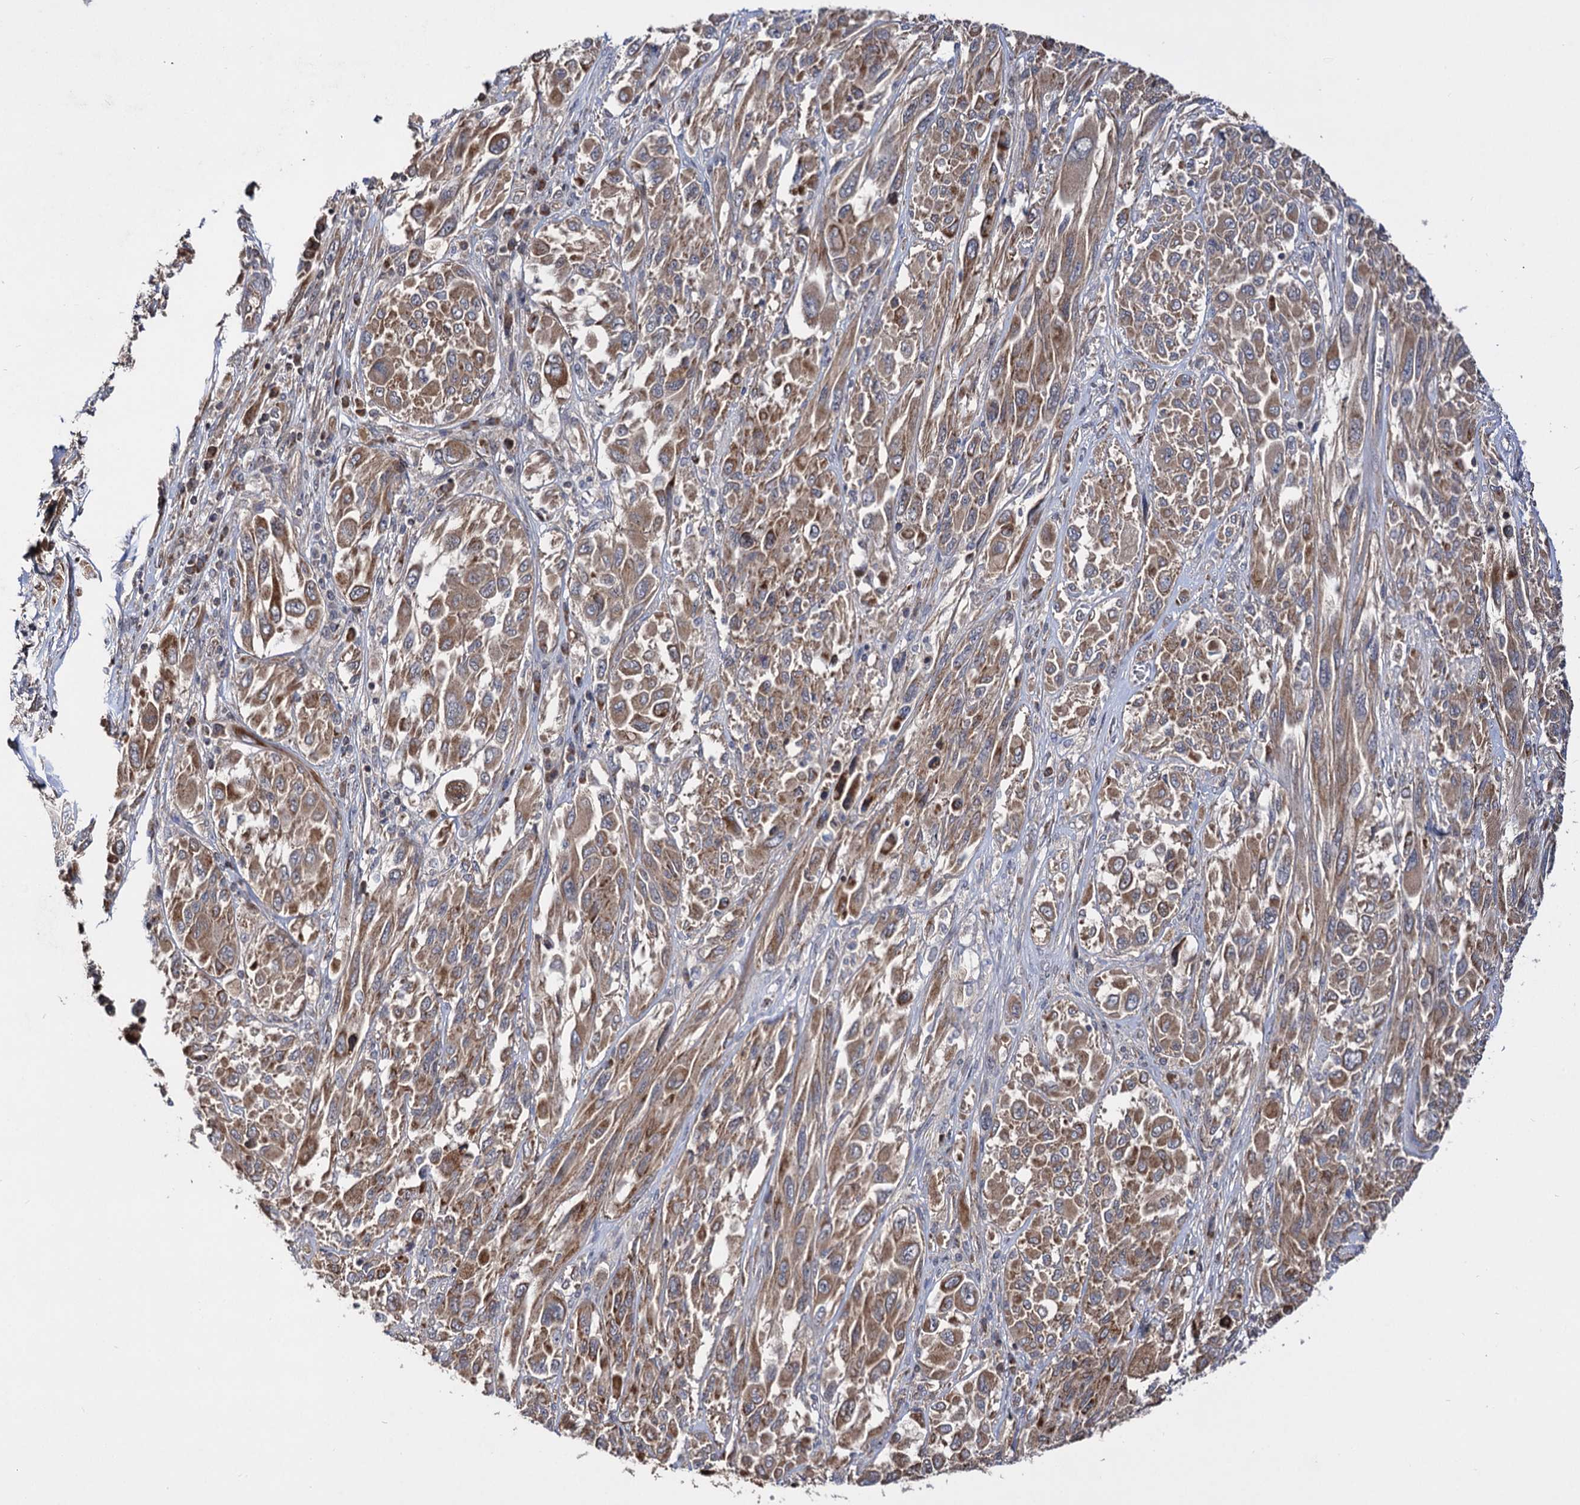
{"staining": {"intensity": "moderate", "quantity": ">75%", "location": "cytoplasmic/membranous"}, "tissue": "melanoma", "cell_type": "Tumor cells", "image_type": "cancer", "snomed": [{"axis": "morphology", "description": "Malignant melanoma, NOS"}, {"axis": "topography", "description": "Skin"}], "caption": "Malignant melanoma tissue displays moderate cytoplasmic/membranous staining in approximately >75% of tumor cells, visualized by immunohistochemistry. (brown staining indicates protein expression, while blue staining denotes nuclei).", "gene": "CEP76", "patient": {"sex": "female", "age": 91}}